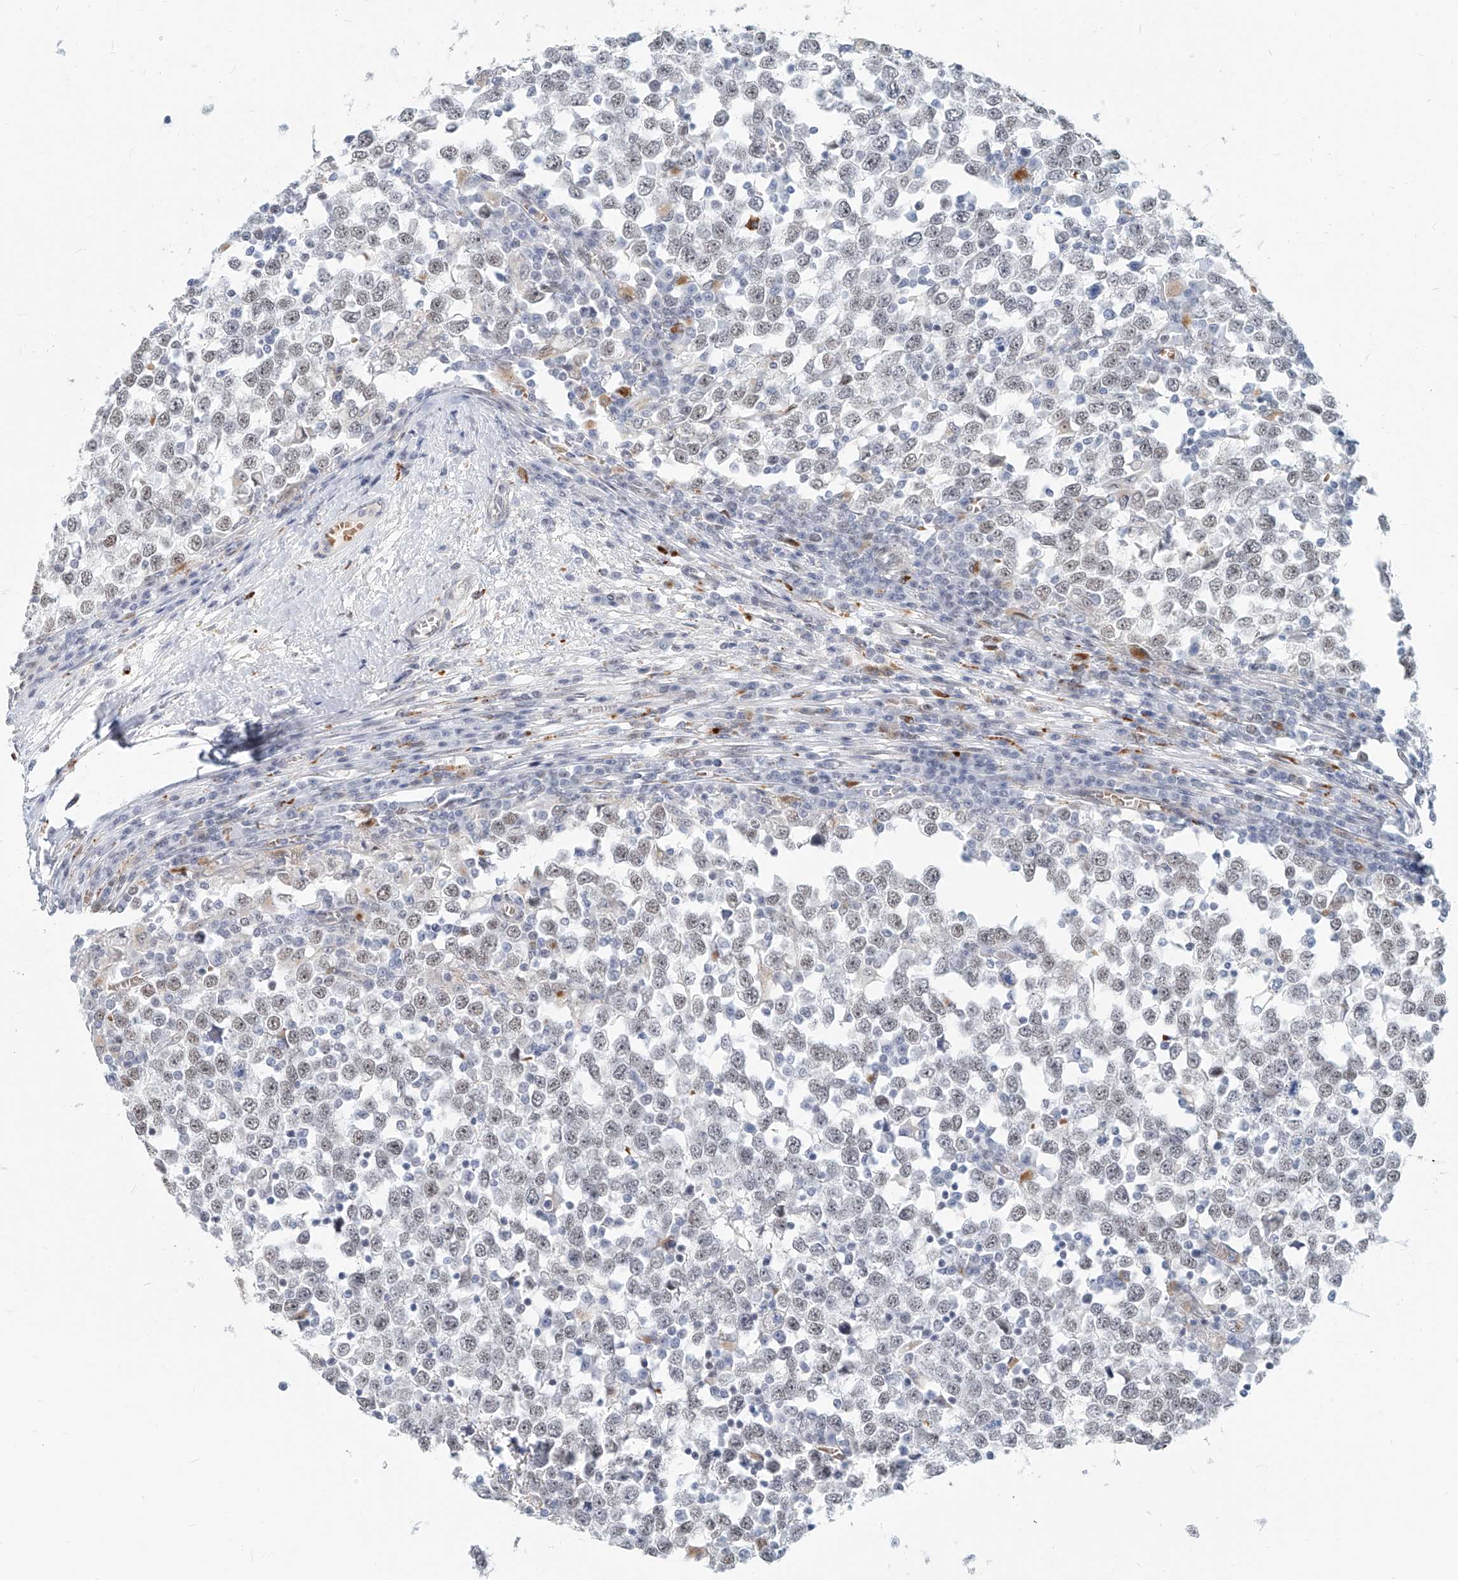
{"staining": {"intensity": "weak", "quantity": "25%-75%", "location": "nuclear"}, "tissue": "testis cancer", "cell_type": "Tumor cells", "image_type": "cancer", "snomed": [{"axis": "morphology", "description": "Seminoma, NOS"}, {"axis": "topography", "description": "Testis"}], "caption": "An immunohistochemistry histopathology image of tumor tissue is shown. Protein staining in brown highlights weak nuclear positivity in testis cancer within tumor cells.", "gene": "SASH1", "patient": {"sex": "male", "age": 65}}